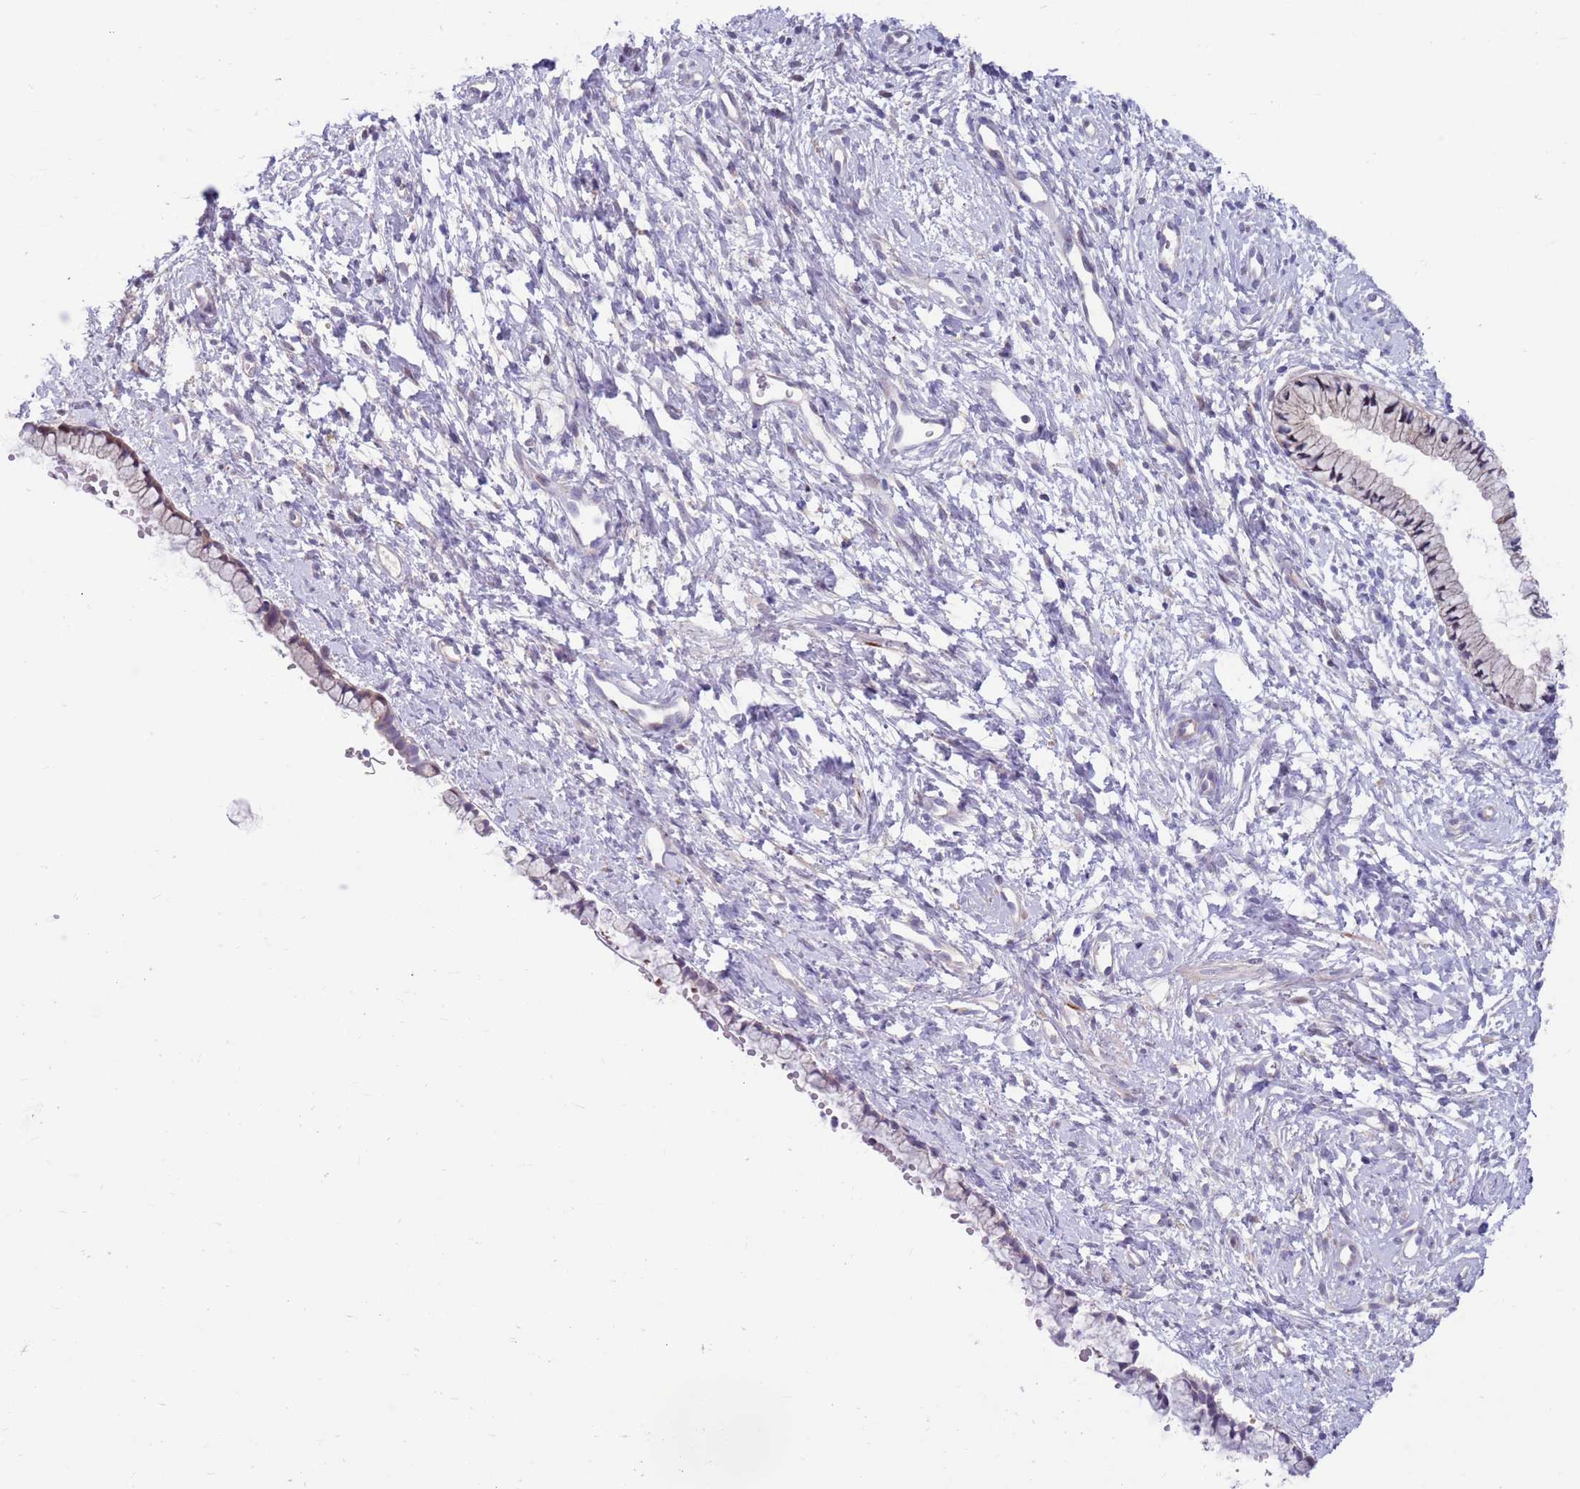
{"staining": {"intensity": "moderate", "quantity": "<25%", "location": "cytoplasmic/membranous"}, "tissue": "cervix", "cell_type": "Glandular cells", "image_type": "normal", "snomed": [{"axis": "morphology", "description": "Normal tissue, NOS"}, {"axis": "topography", "description": "Cervix"}], "caption": "Immunohistochemistry photomicrograph of normal cervix: human cervix stained using IHC shows low levels of moderate protein expression localized specifically in the cytoplasmic/membranous of glandular cells, appearing as a cytoplasmic/membranous brown color.", "gene": "KLHL29", "patient": {"sex": "female", "age": 57}}